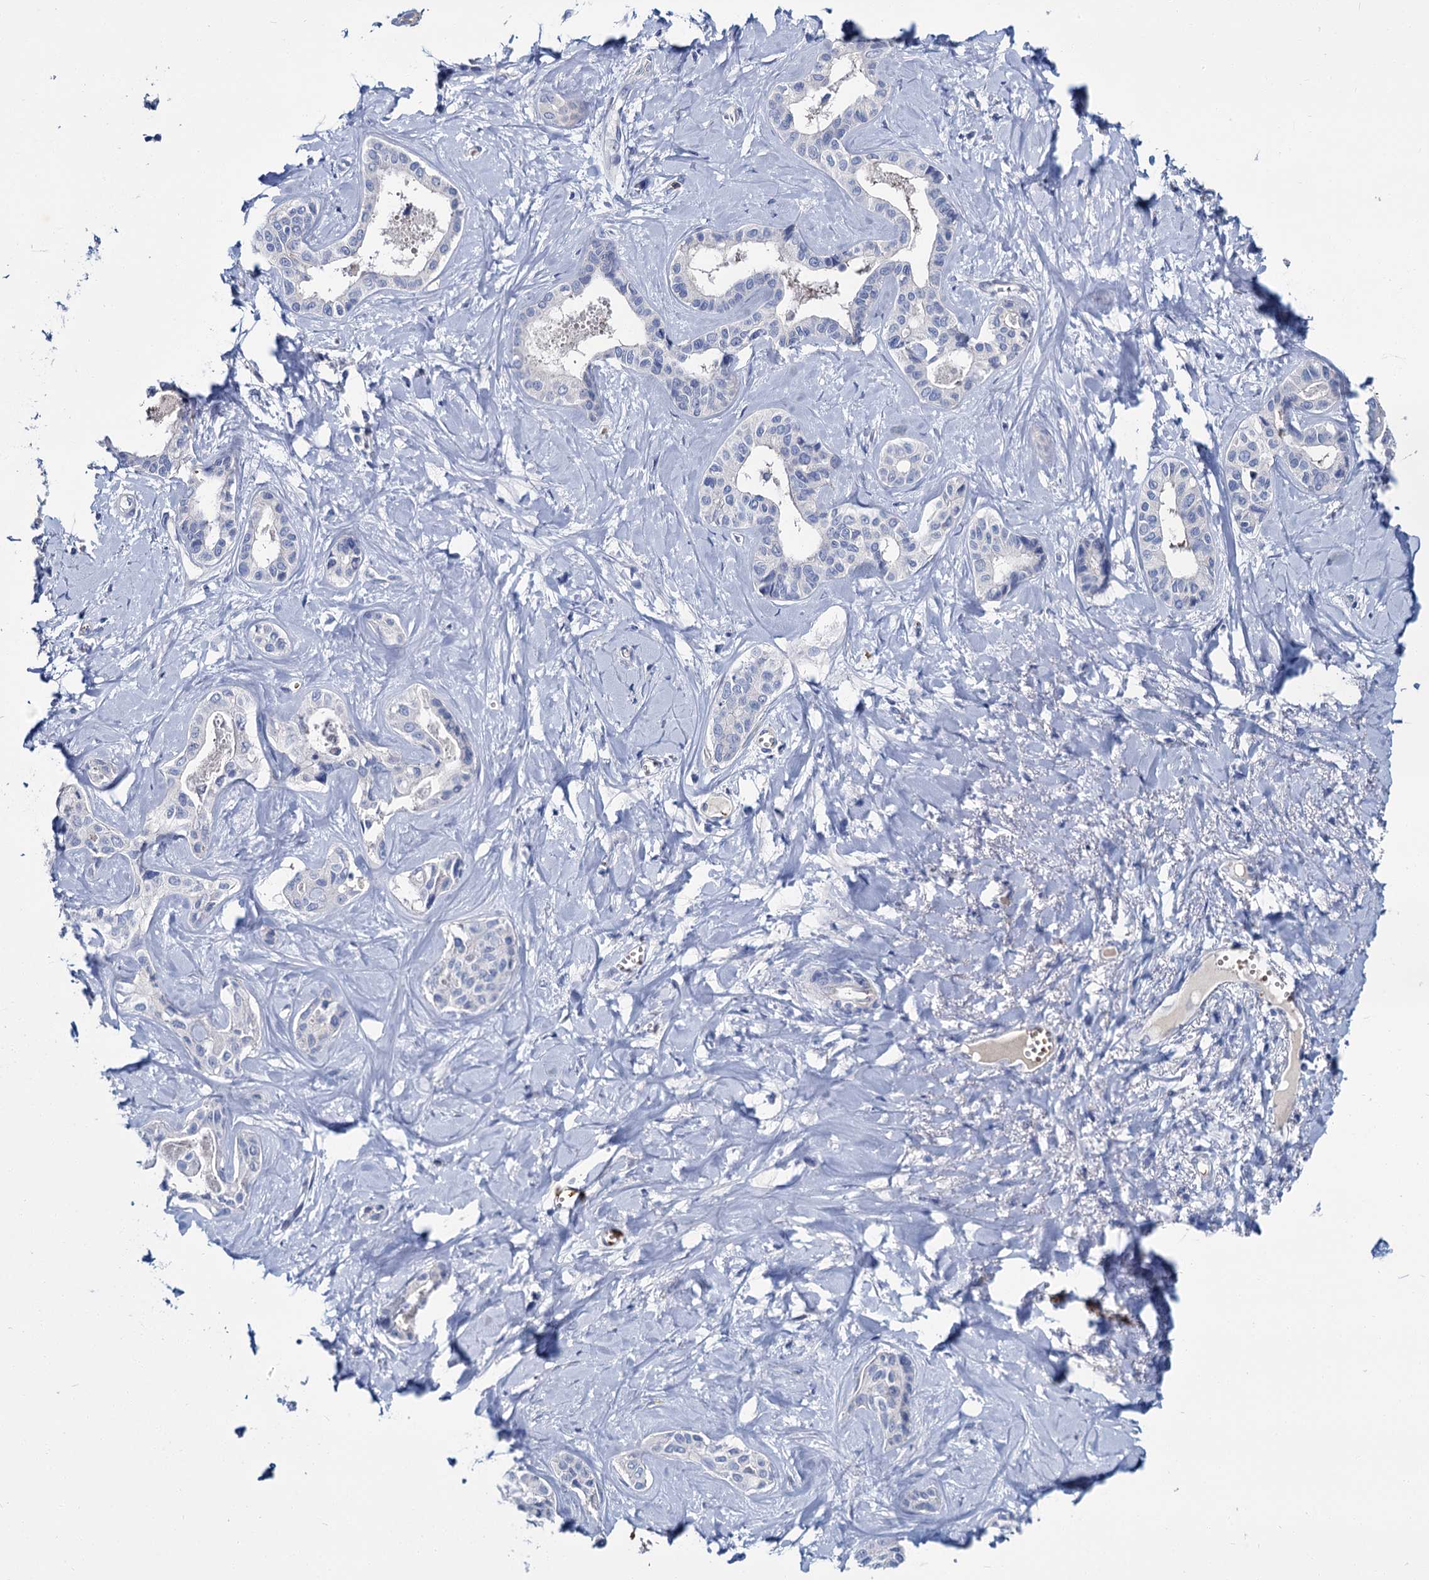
{"staining": {"intensity": "negative", "quantity": "none", "location": "none"}, "tissue": "liver cancer", "cell_type": "Tumor cells", "image_type": "cancer", "snomed": [{"axis": "morphology", "description": "Cholangiocarcinoma"}, {"axis": "topography", "description": "Liver"}], "caption": "Tumor cells show no significant protein positivity in cholangiocarcinoma (liver). (DAB IHC visualized using brightfield microscopy, high magnification).", "gene": "ATG2A", "patient": {"sex": "female", "age": 77}}